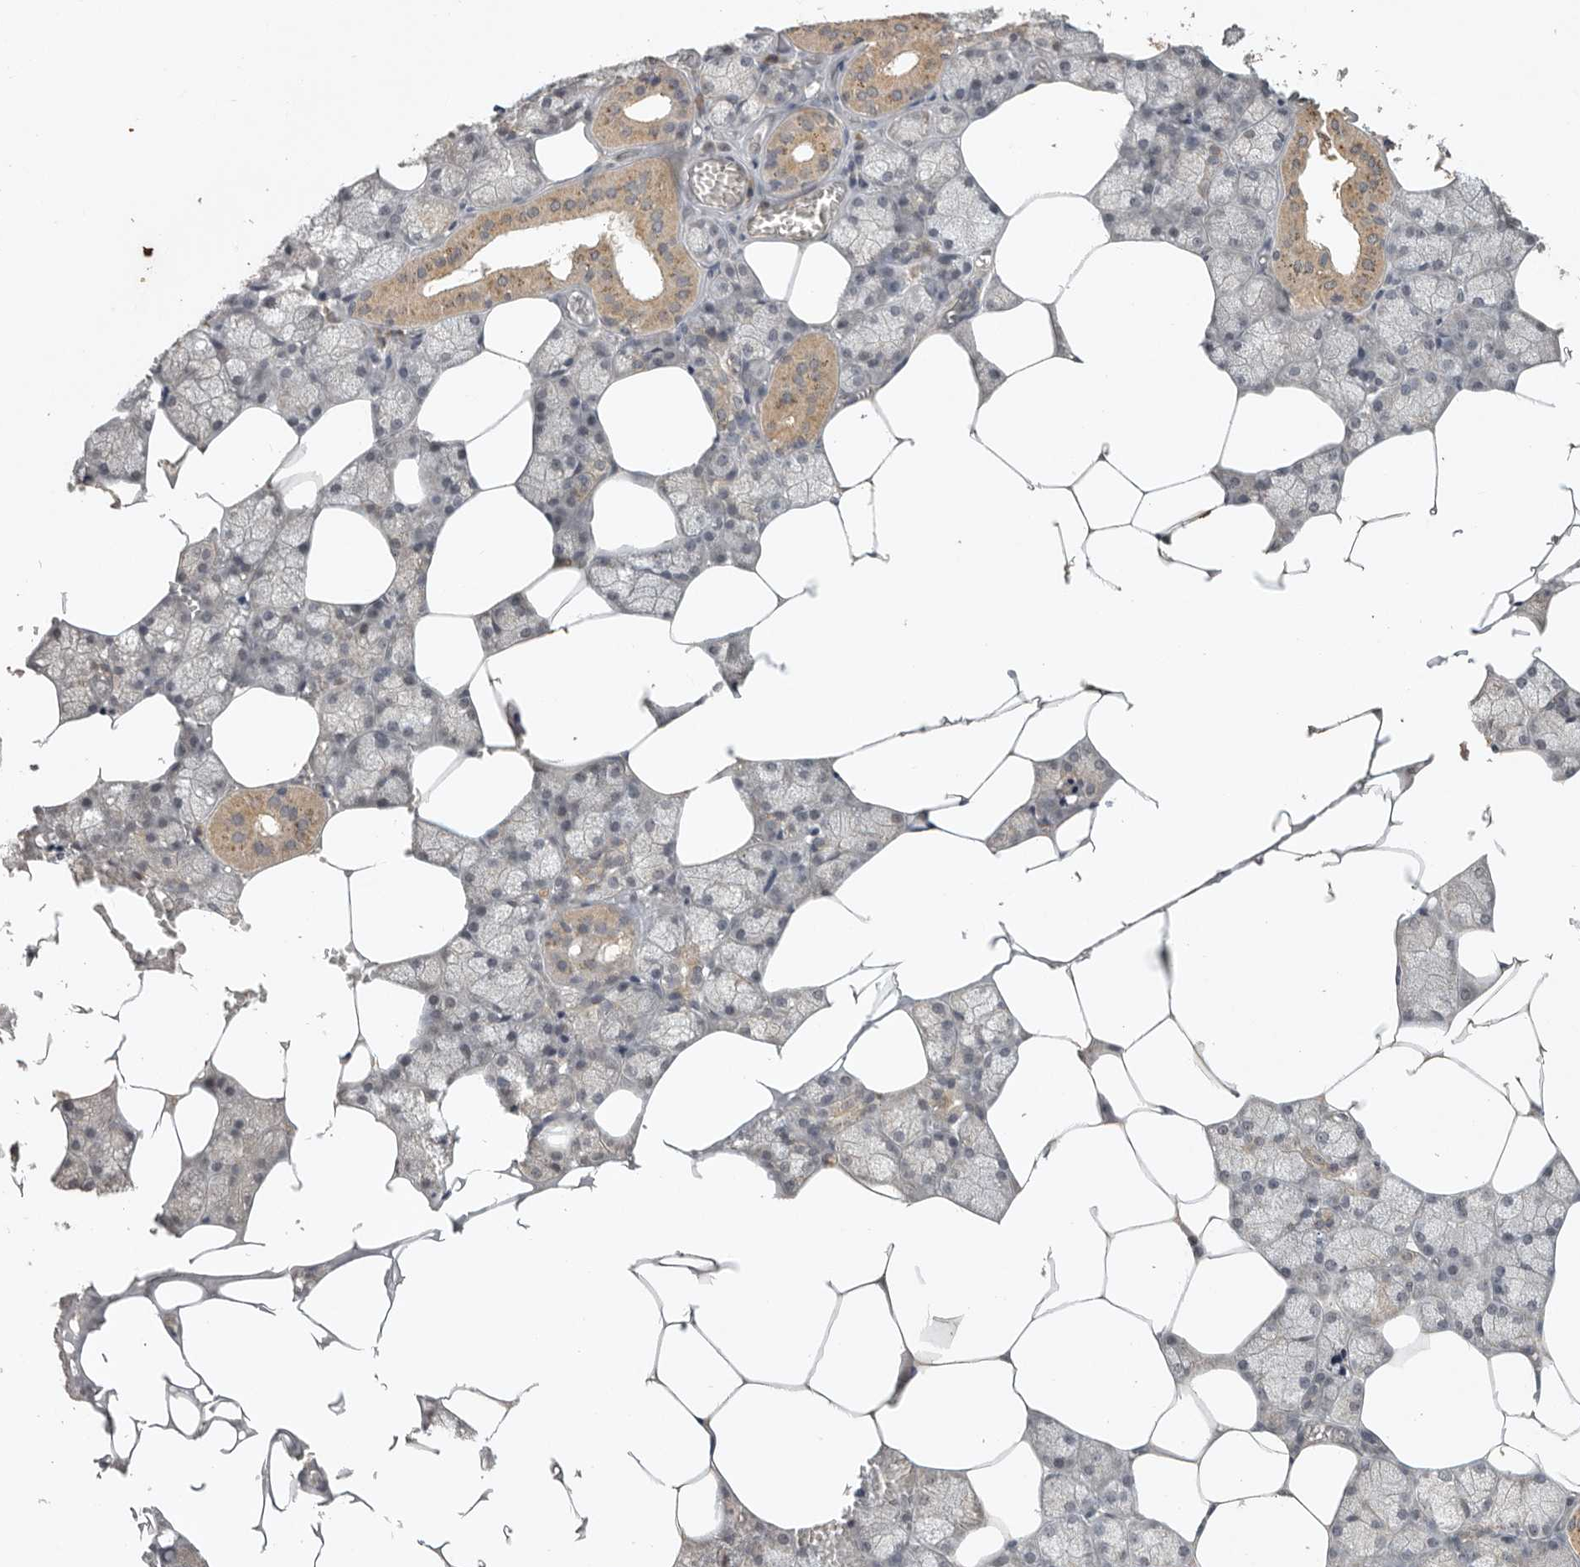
{"staining": {"intensity": "moderate", "quantity": "<25%", "location": "cytoplasmic/membranous"}, "tissue": "salivary gland", "cell_type": "Glandular cells", "image_type": "normal", "snomed": [{"axis": "morphology", "description": "Normal tissue, NOS"}, {"axis": "topography", "description": "Salivary gland"}], "caption": "This photomicrograph displays unremarkable salivary gland stained with immunohistochemistry (IHC) to label a protein in brown. The cytoplasmic/membranous of glandular cells show moderate positivity for the protein. Nuclei are counter-stained blue.", "gene": "ADAMTS4", "patient": {"sex": "male", "age": 62}}